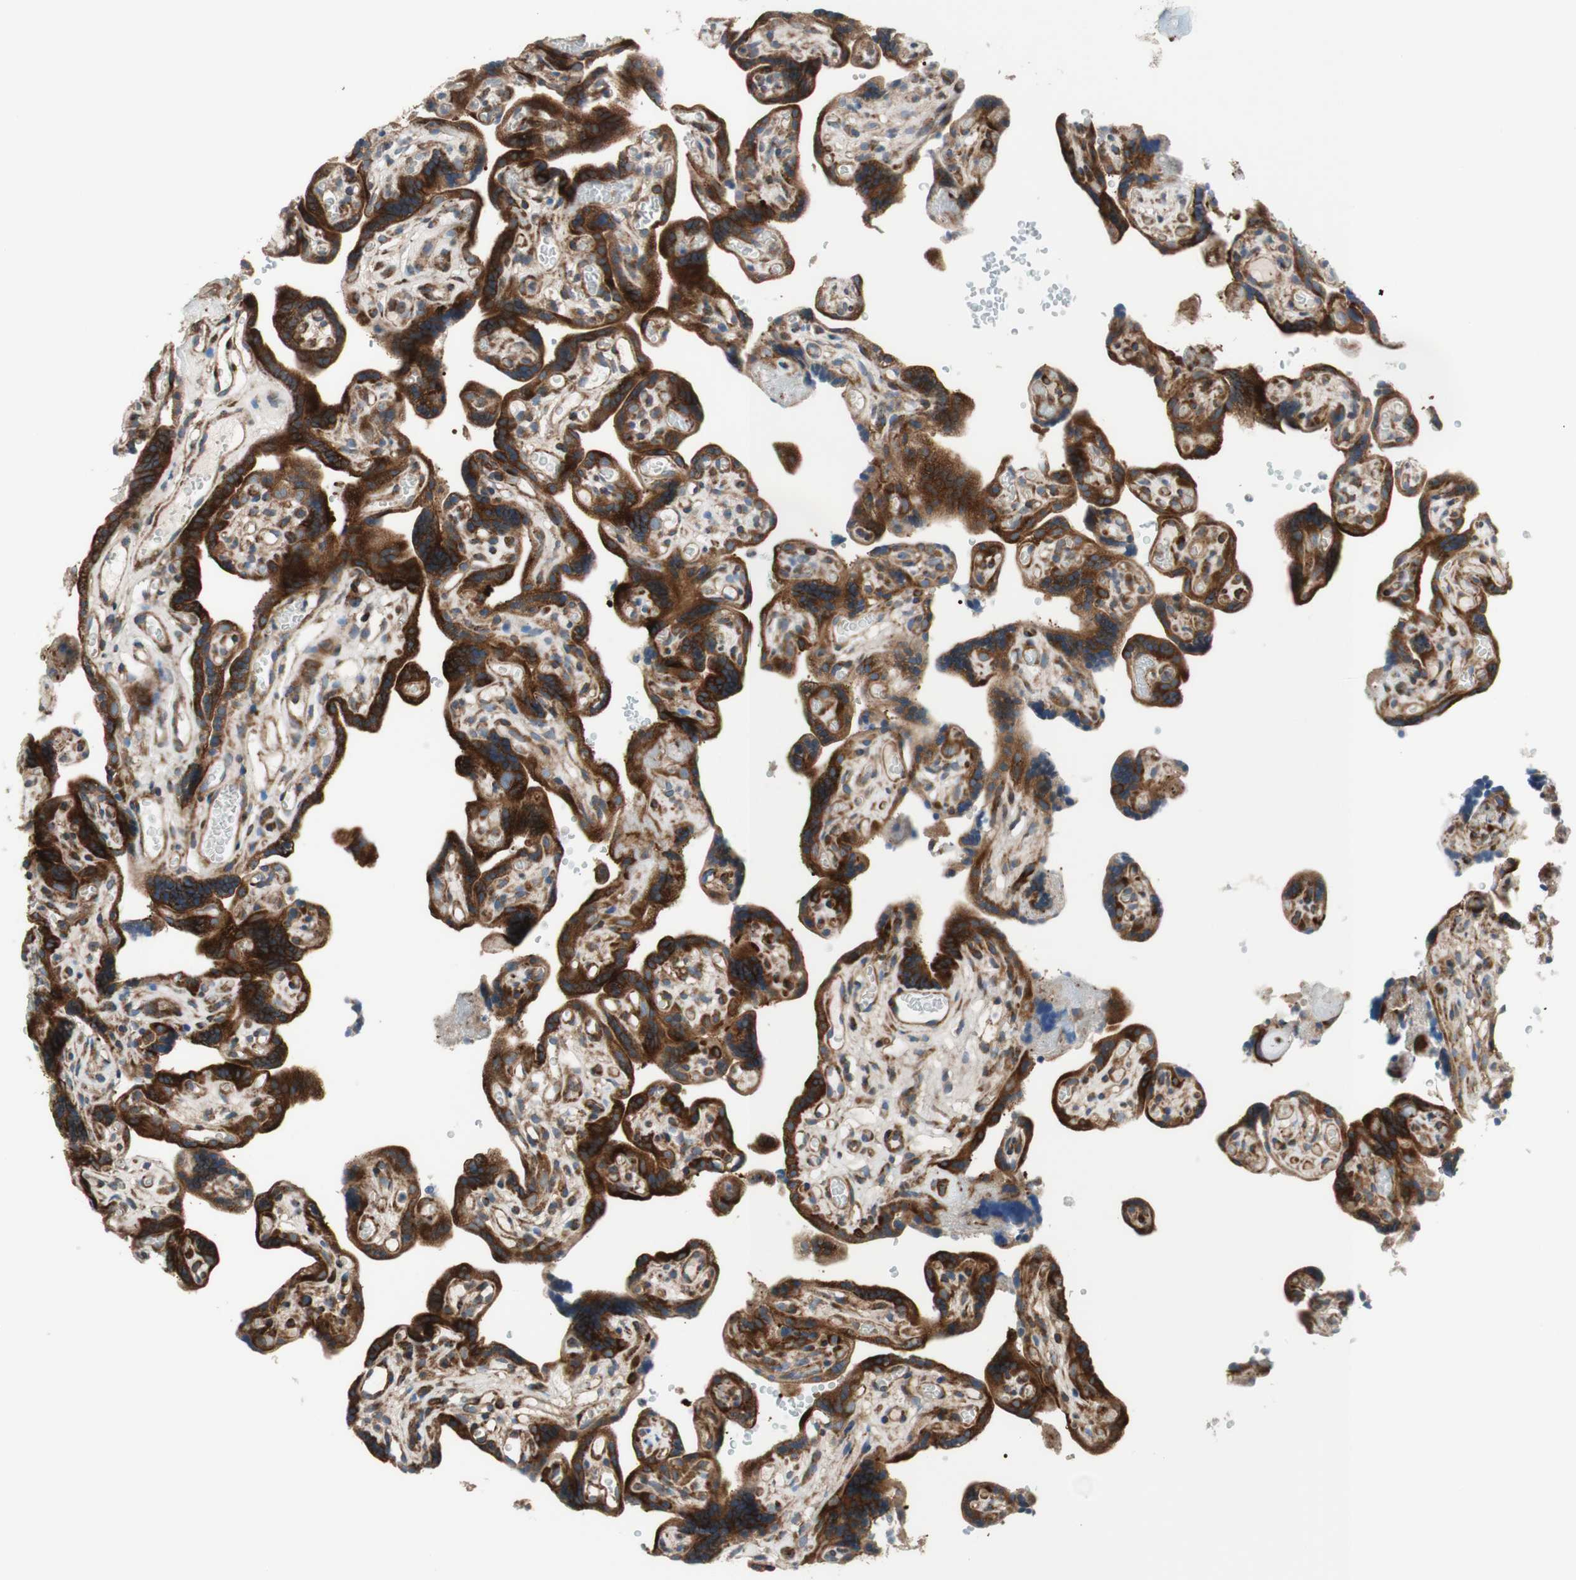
{"staining": {"intensity": "strong", "quantity": ">75%", "location": "cytoplasmic/membranous"}, "tissue": "placenta", "cell_type": "Trophoblastic cells", "image_type": "normal", "snomed": [{"axis": "morphology", "description": "Normal tissue, NOS"}, {"axis": "topography", "description": "Placenta"}], "caption": "A photomicrograph showing strong cytoplasmic/membranous expression in about >75% of trophoblastic cells in benign placenta, as visualized by brown immunohistochemical staining.", "gene": "CCN4", "patient": {"sex": "female", "age": 30}}